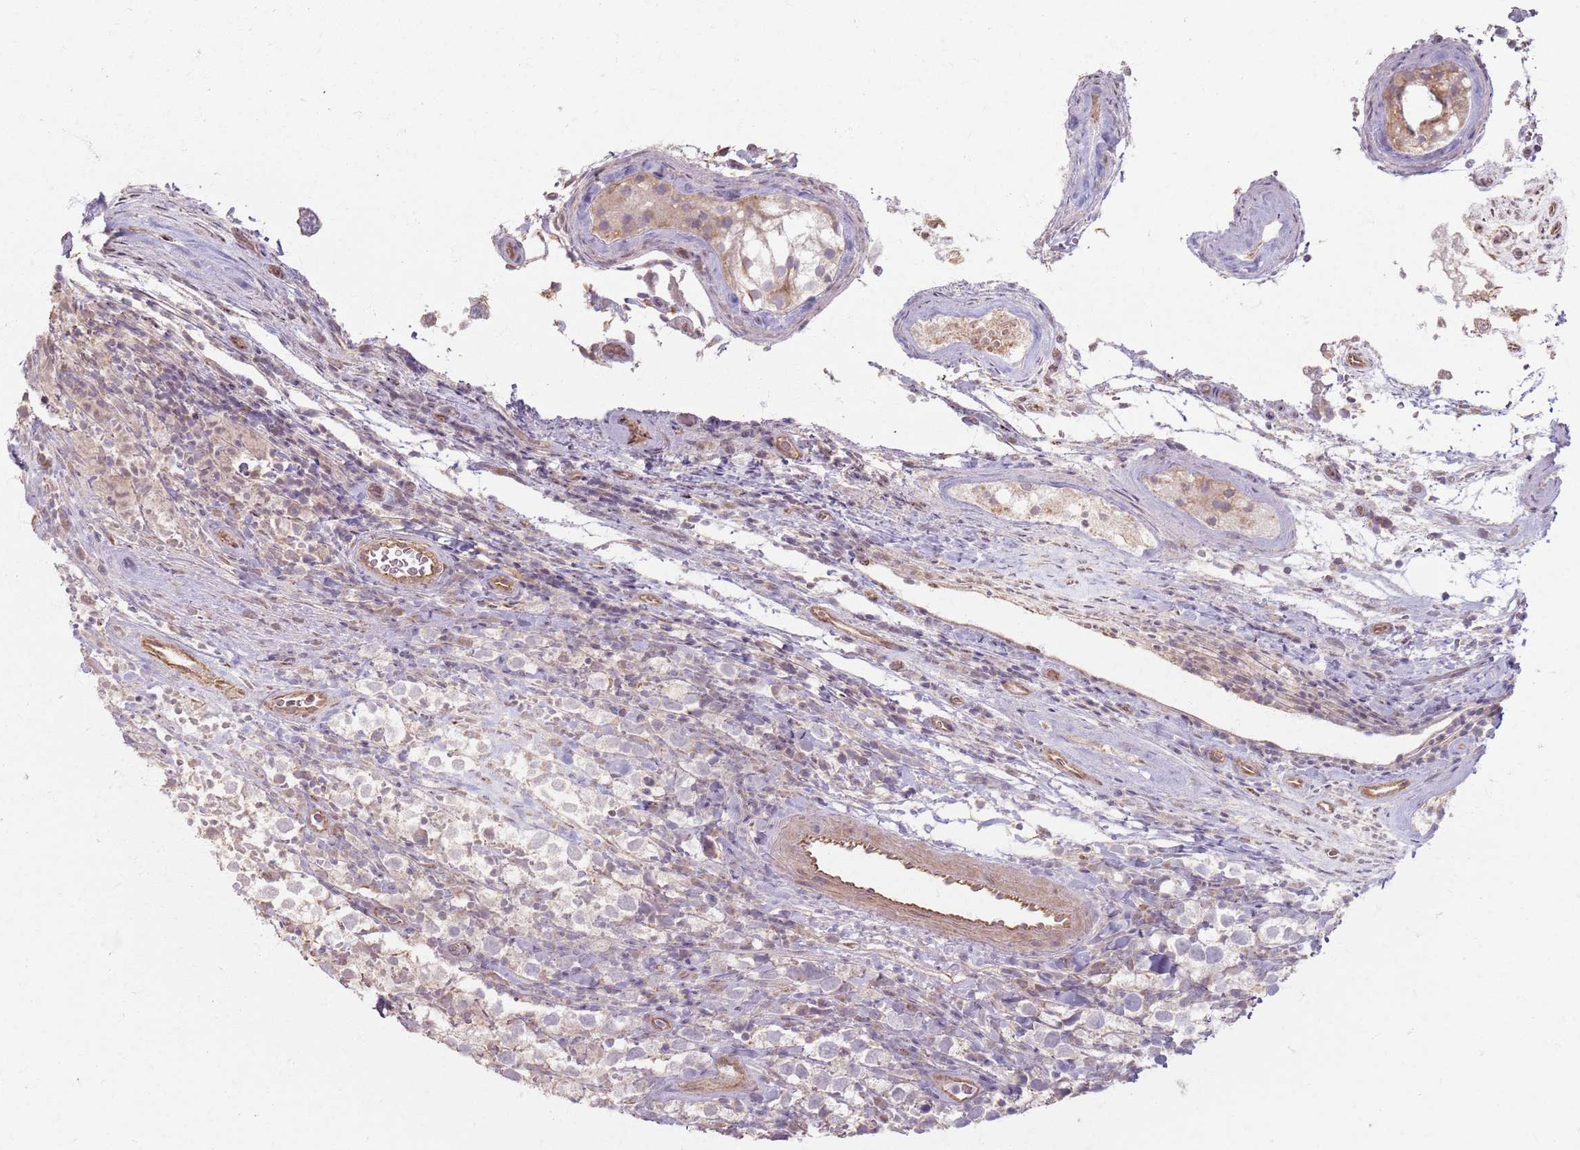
{"staining": {"intensity": "negative", "quantity": "none", "location": "none"}, "tissue": "testis cancer", "cell_type": "Tumor cells", "image_type": "cancer", "snomed": [{"axis": "morphology", "description": "Seminoma, NOS"}, {"axis": "morphology", "description": "Carcinoma, Embryonal, NOS"}, {"axis": "topography", "description": "Testis"}], "caption": "An immunohistochemistry (IHC) image of seminoma (testis) is shown. There is no staining in tumor cells of seminoma (testis). Nuclei are stained in blue.", "gene": "KCNA5", "patient": {"sex": "male", "age": 41}}